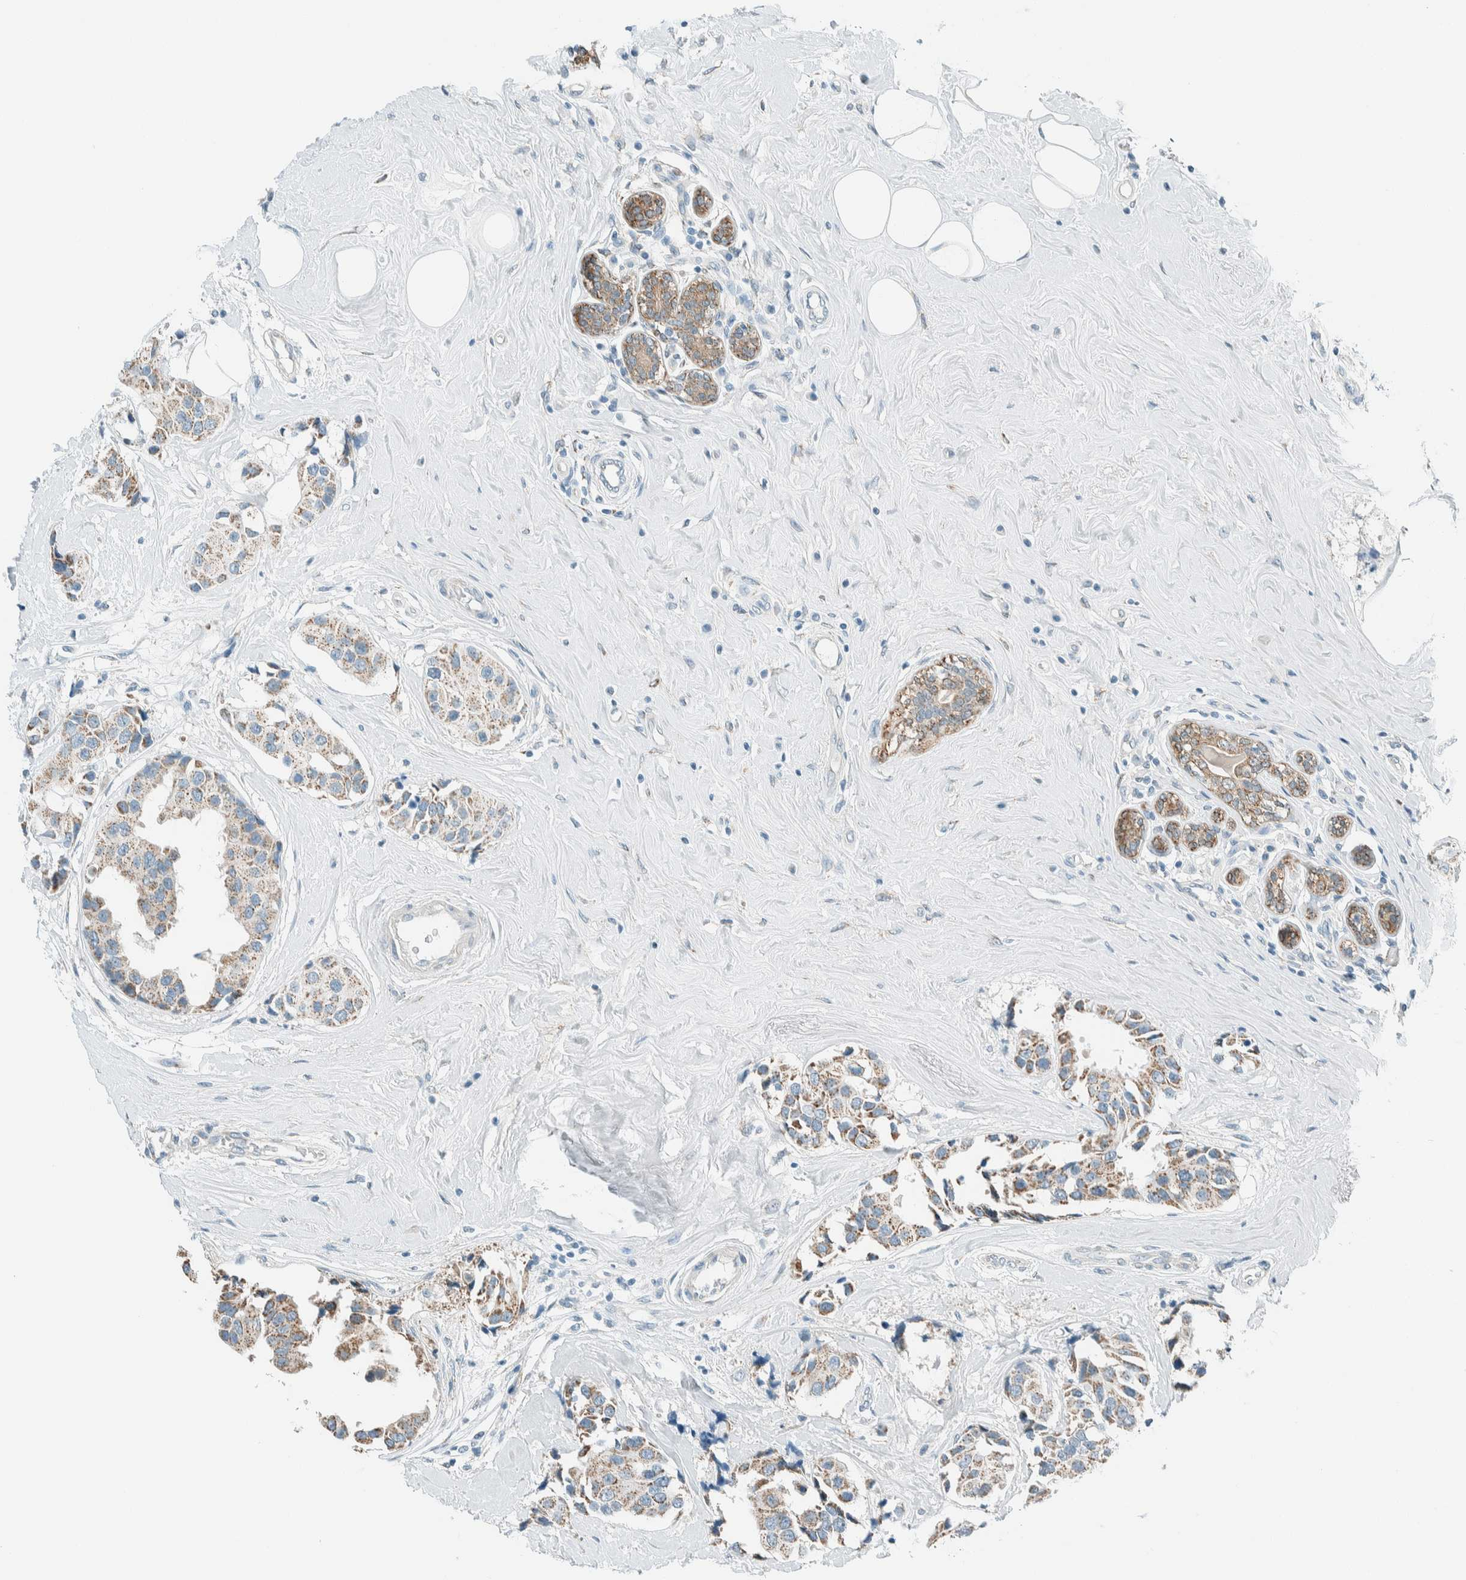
{"staining": {"intensity": "moderate", "quantity": ">75%", "location": "cytoplasmic/membranous"}, "tissue": "breast cancer", "cell_type": "Tumor cells", "image_type": "cancer", "snomed": [{"axis": "morphology", "description": "Normal tissue, NOS"}, {"axis": "morphology", "description": "Duct carcinoma"}, {"axis": "topography", "description": "Breast"}], "caption": "Protein staining of breast cancer (invasive ductal carcinoma) tissue shows moderate cytoplasmic/membranous expression in about >75% of tumor cells. (DAB = brown stain, brightfield microscopy at high magnification).", "gene": "ALDH7A1", "patient": {"sex": "female", "age": 39}}